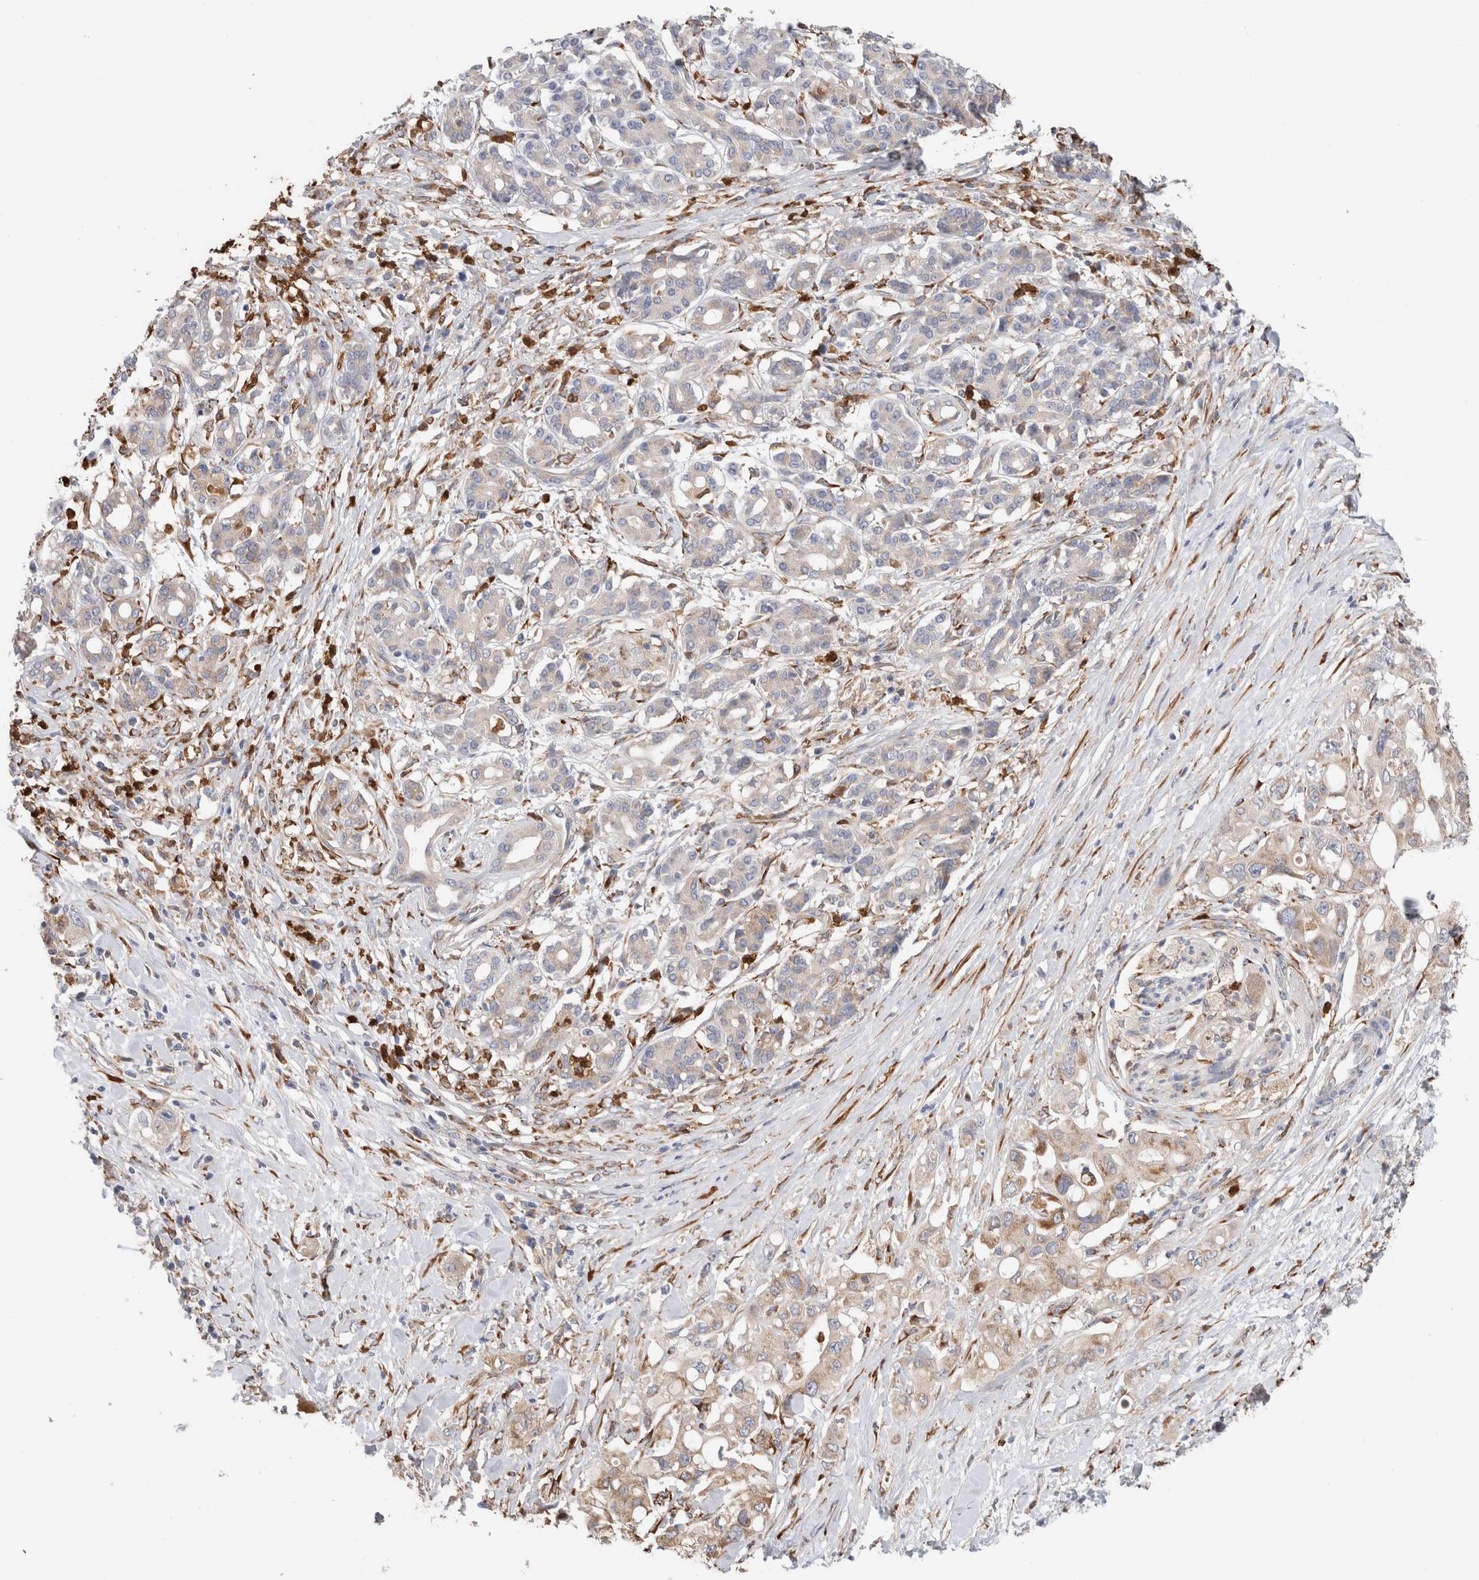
{"staining": {"intensity": "weak", "quantity": ">75%", "location": "cytoplasmic/membranous"}, "tissue": "pancreatic cancer", "cell_type": "Tumor cells", "image_type": "cancer", "snomed": [{"axis": "morphology", "description": "Adenocarcinoma, NOS"}, {"axis": "topography", "description": "Pancreas"}], "caption": "The immunohistochemical stain shows weak cytoplasmic/membranous expression in tumor cells of adenocarcinoma (pancreatic) tissue. (DAB IHC, brown staining for protein, blue staining for nuclei).", "gene": "P4HA1", "patient": {"sex": "female", "age": 56}}